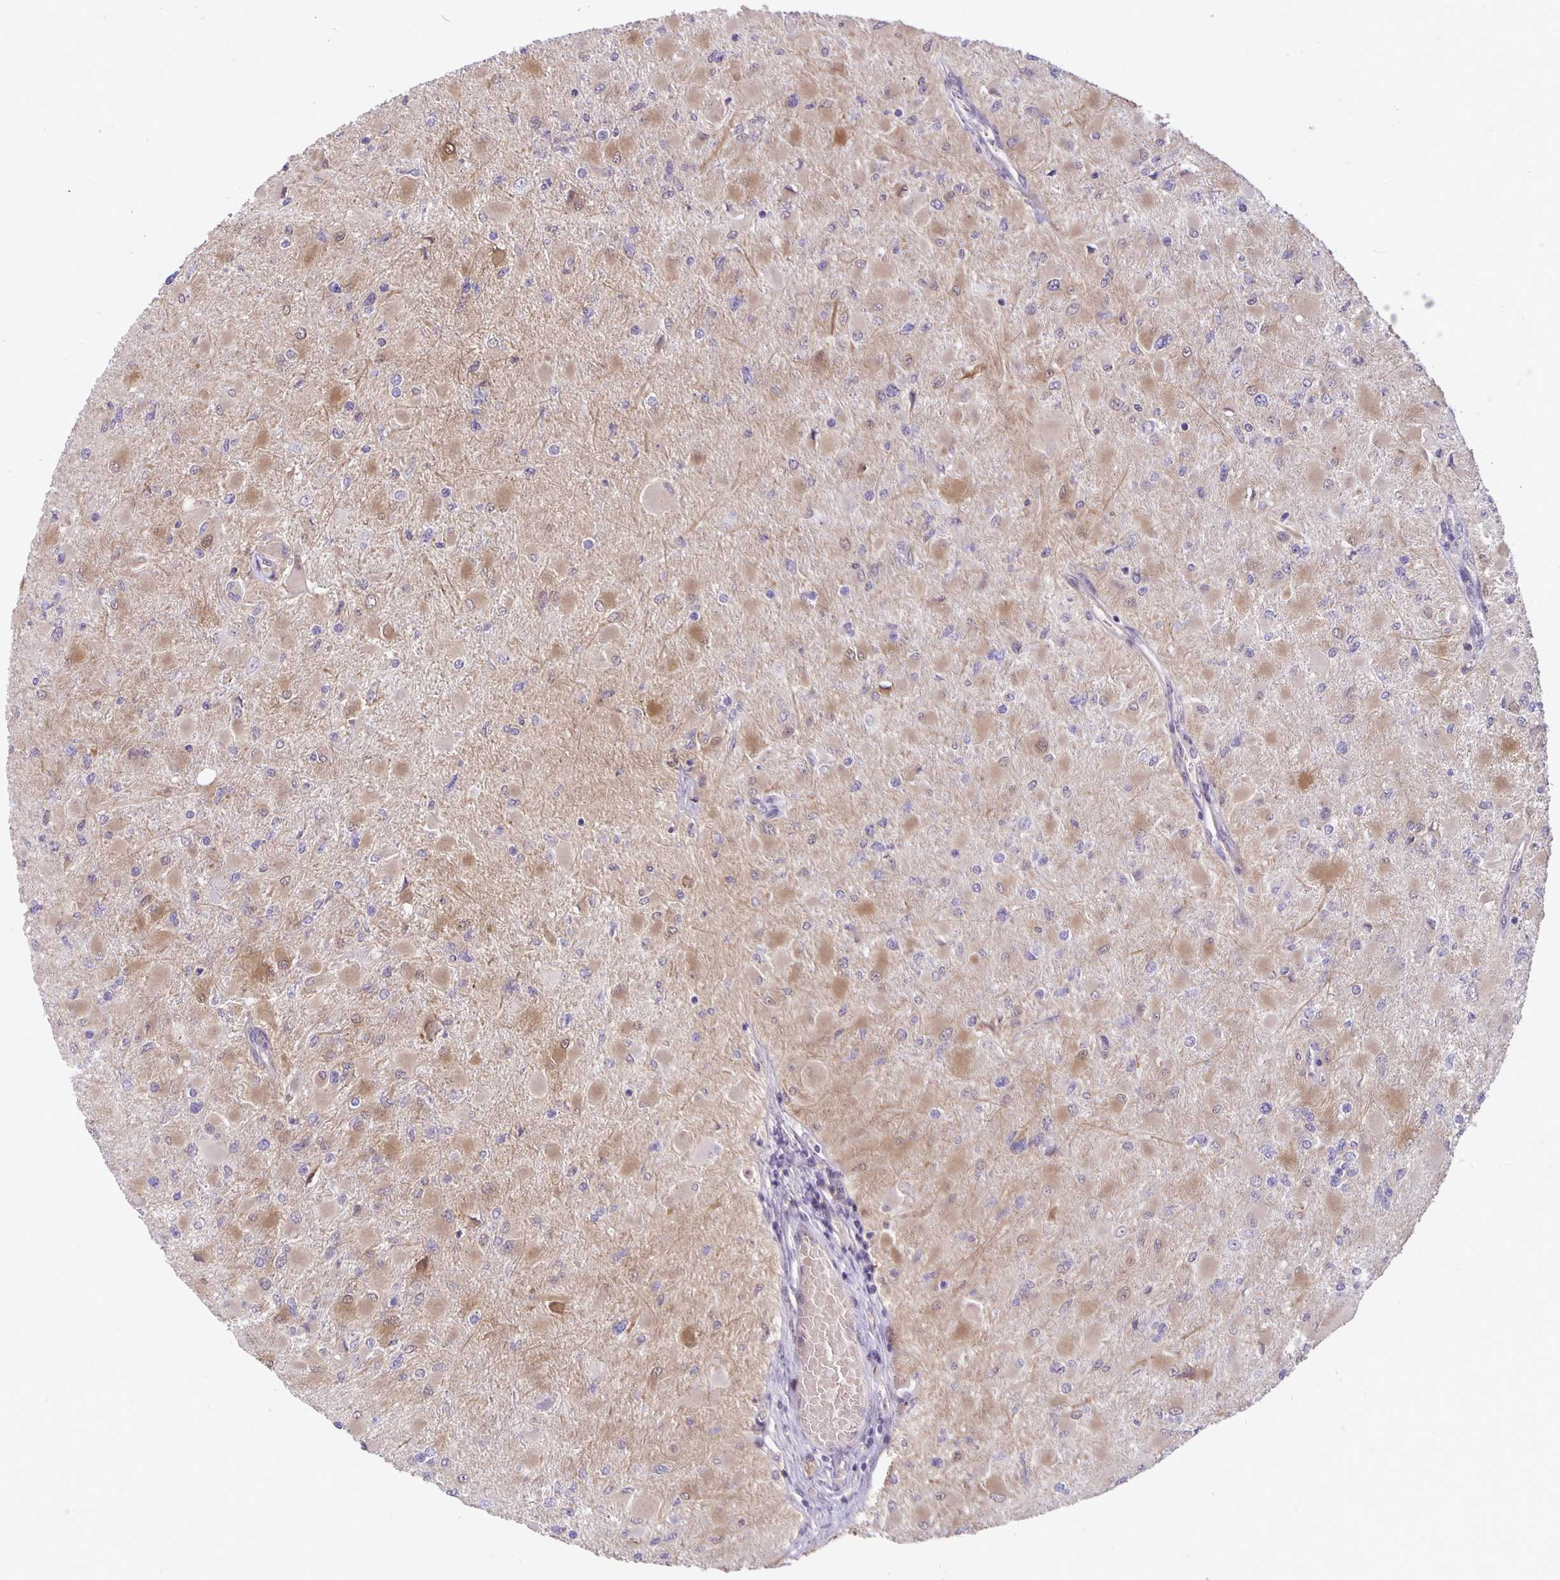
{"staining": {"intensity": "weak", "quantity": "25%-75%", "location": "cytoplasmic/membranous"}, "tissue": "glioma", "cell_type": "Tumor cells", "image_type": "cancer", "snomed": [{"axis": "morphology", "description": "Glioma, malignant, High grade"}, {"axis": "topography", "description": "Cerebral cortex"}], "caption": "Weak cytoplasmic/membranous protein positivity is identified in about 25%-75% of tumor cells in high-grade glioma (malignant).", "gene": "TAX1BP3", "patient": {"sex": "female", "age": 36}}